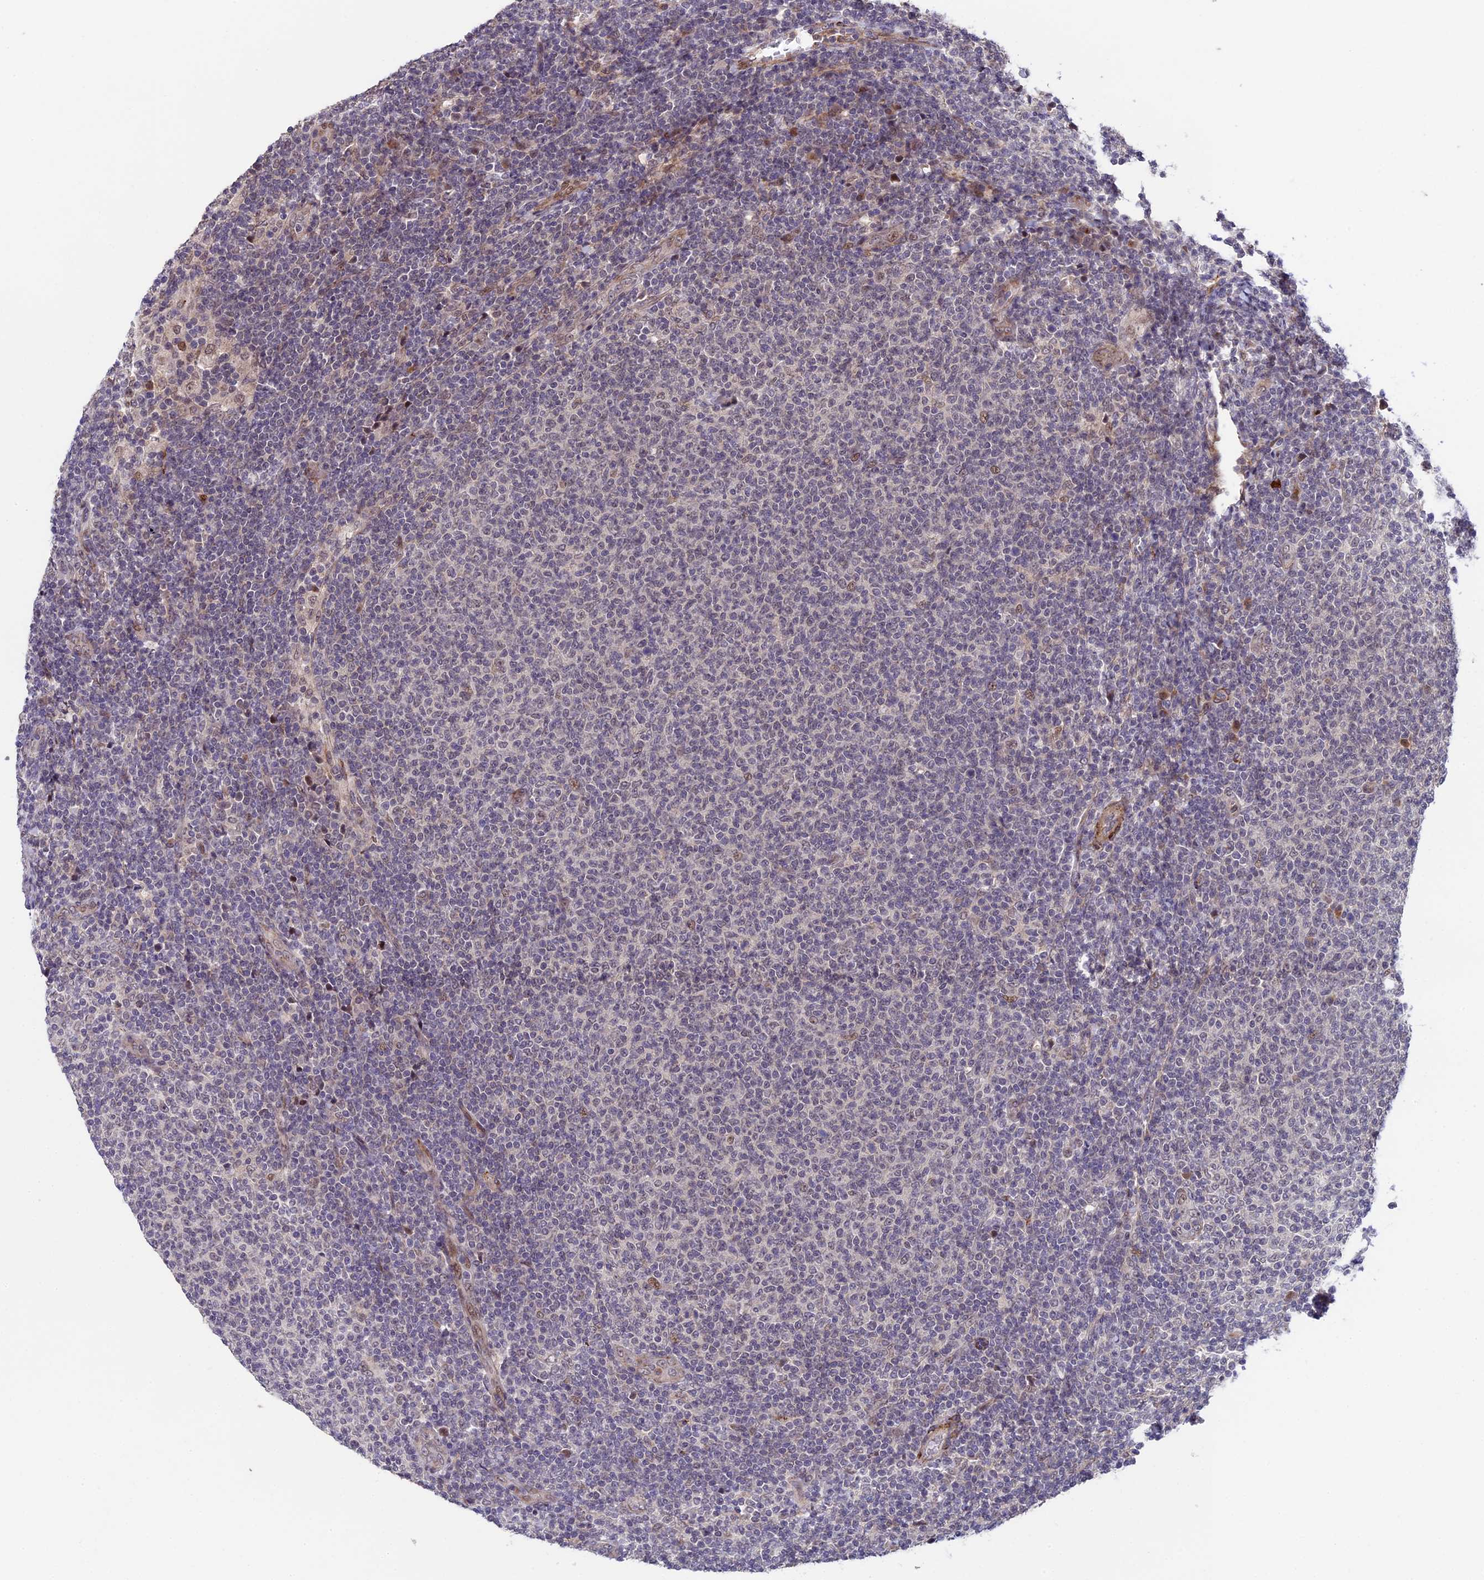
{"staining": {"intensity": "negative", "quantity": "none", "location": "none"}, "tissue": "lymphoma", "cell_type": "Tumor cells", "image_type": "cancer", "snomed": [{"axis": "morphology", "description": "Malignant lymphoma, non-Hodgkin's type, Low grade"}, {"axis": "topography", "description": "Lymph node"}], "caption": "High power microscopy histopathology image of an immunohistochemistry photomicrograph of lymphoma, revealing no significant positivity in tumor cells. Brightfield microscopy of IHC stained with DAB (3,3'-diaminobenzidine) (brown) and hematoxylin (blue), captured at high magnification.", "gene": "SIPA1L3", "patient": {"sex": "male", "age": 66}}